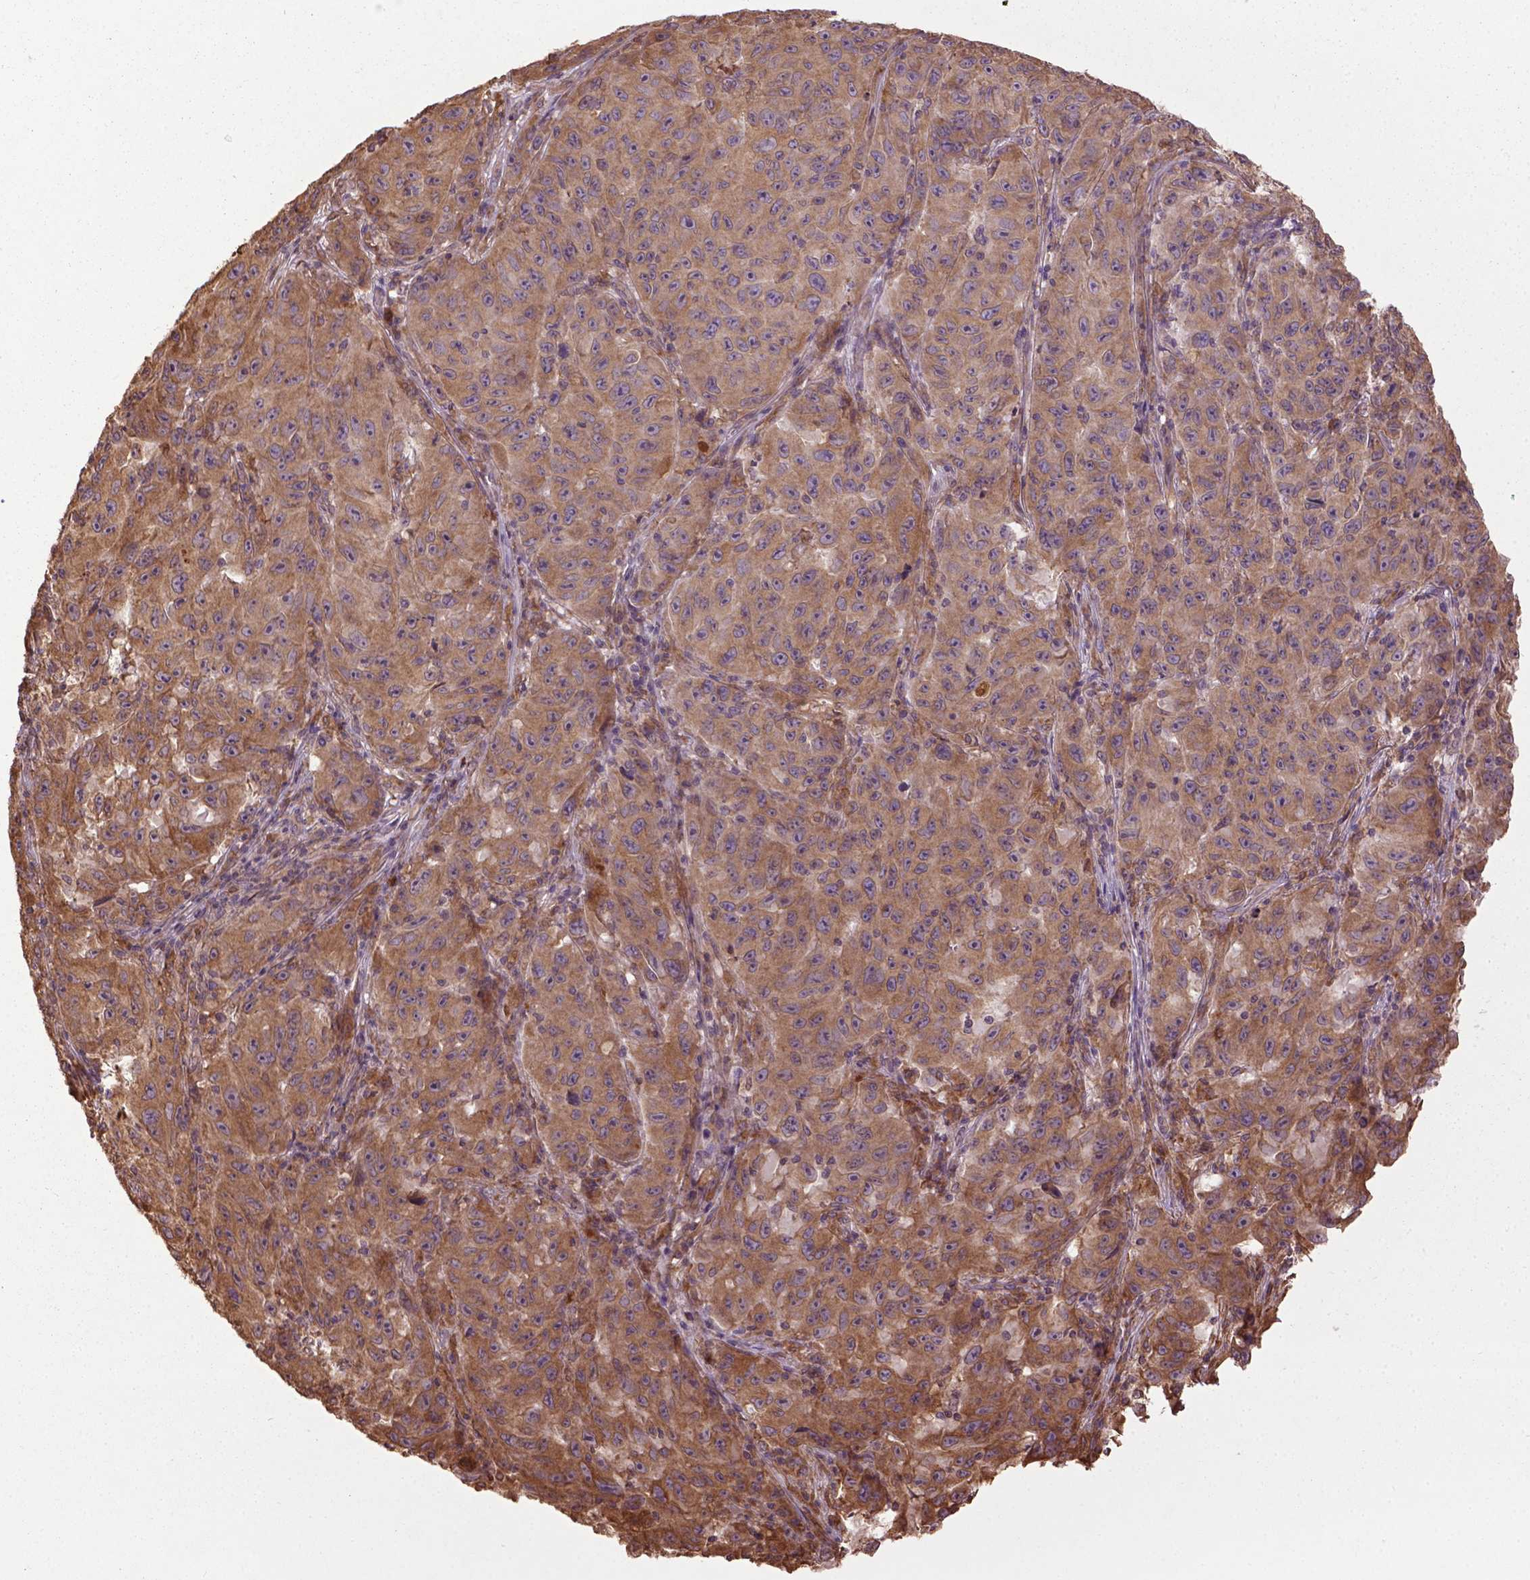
{"staining": {"intensity": "moderate", "quantity": ">75%", "location": "cytoplasmic/membranous"}, "tissue": "melanoma", "cell_type": "Tumor cells", "image_type": "cancer", "snomed": [{"axis": "morphology", "description": "Malignant melanoma, NOS"}, {"axis": "topography", "description": "Vulva, labia, clitoris and Bartholin´s gland, NO"}], "caption": "Immunohistochemical staining of malignant melanoma displays medium levels of moderate cytoplasmic/membranous protein positivity in about >75% of tumor cells.", "gene": "GAS1", "patient": {"sex": "female", "age": 75}}